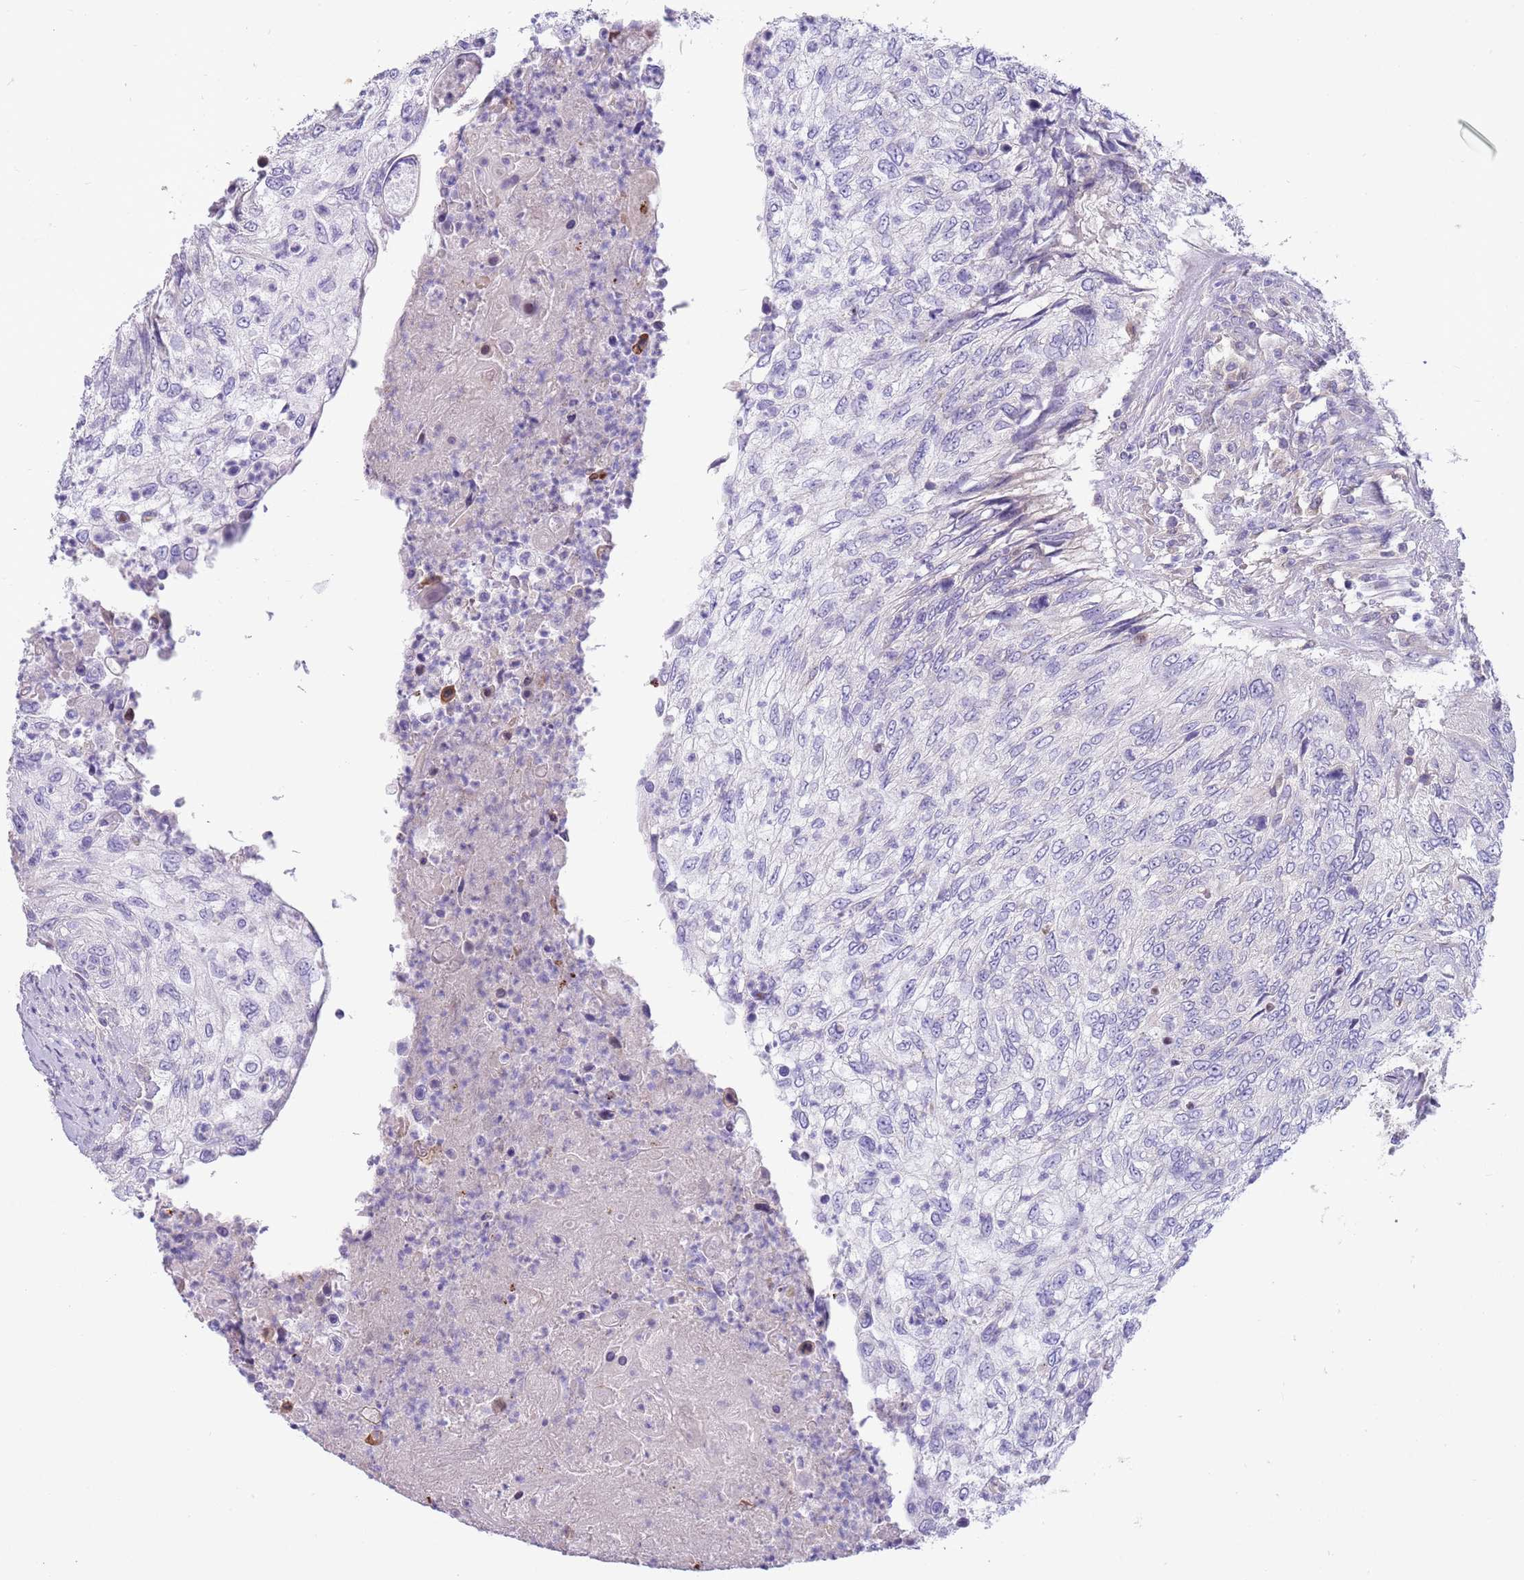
{"staining": {"intensity": "negative", "quantity": "none", "location": "none"}, "tissue": "urothelial cancer", "cell_type": "Tumor cells", "image_type": "cancer", "snomed": [{"axis": "morphology", "description": "Urothelial carcinoma, High grade"}, {"axis": "topography", "description": "Urinary bladder"}], "caption": "Tumor cells show no significant protein expression in urothelial cancer. (DAB (3,3'-diaminobenzidine) IHC visualized using brightfield microscopy, high magnification).", "gene": "DDHD1", "patient": {"sex": "female", "age": 60}}